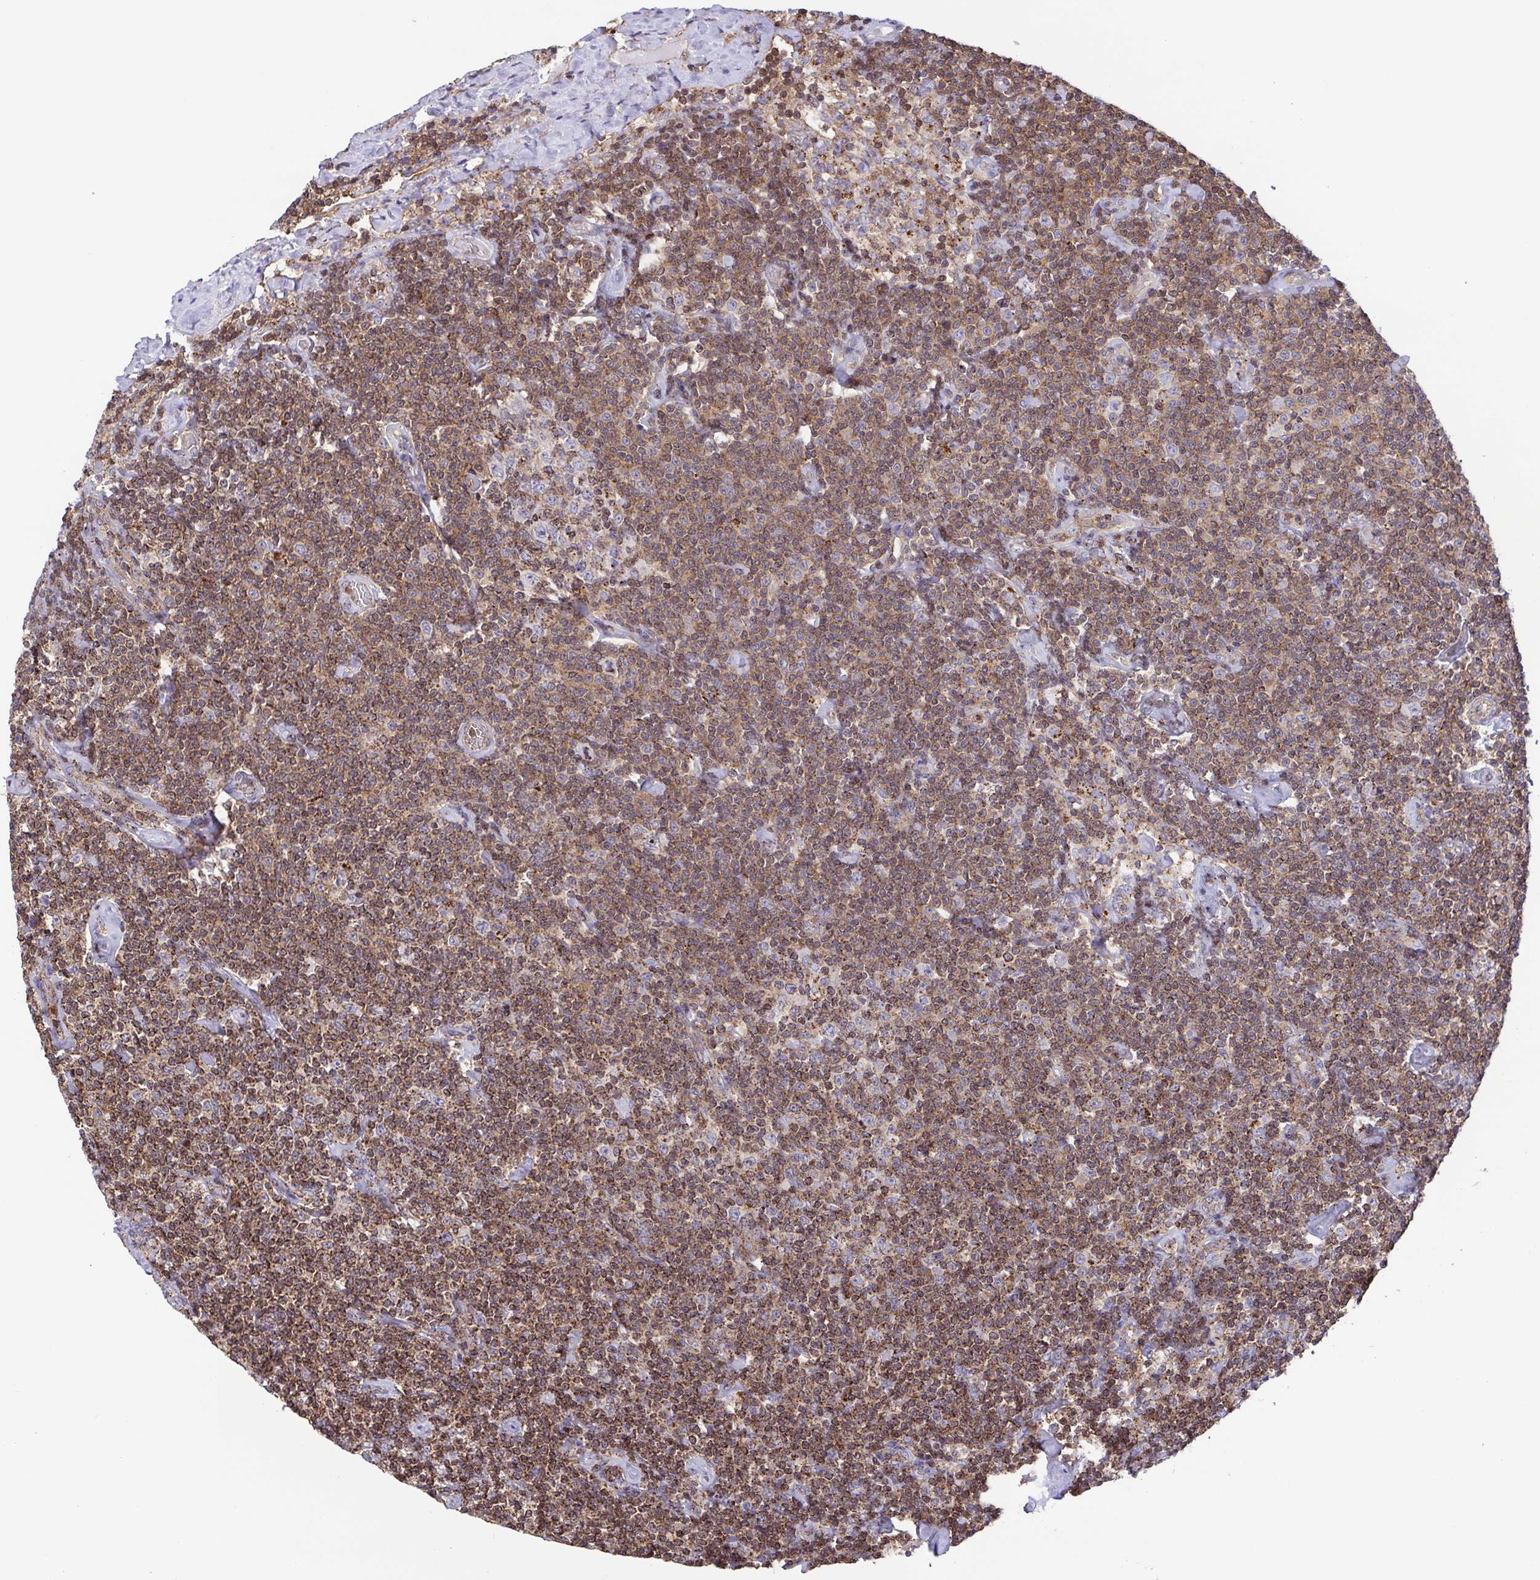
{"staining": {"intensity": "moderate", "quantity": ">75%", "location": "cytoplasmic/membranous,nuclear"}, "tissue": "lymphoma", "cell_type": "Tumor cells", "image_type": "cancer", "snomed": [{"axis": "morphology", "description": "Malignant lymphoma, non-Hodgkin's type, Low grade"}, {"axis": "topography", "description": "Lymph node"}], "caption": "A medium amount of moderate cytoplasmic/membranous and nuclear expression is present in about >75% of tumor cells in low-grade malignant lymphoma, non-Hodgkin's type tissue.", "gene": "CHMP1B", "patient": {"sex": "male", "age": 81}}